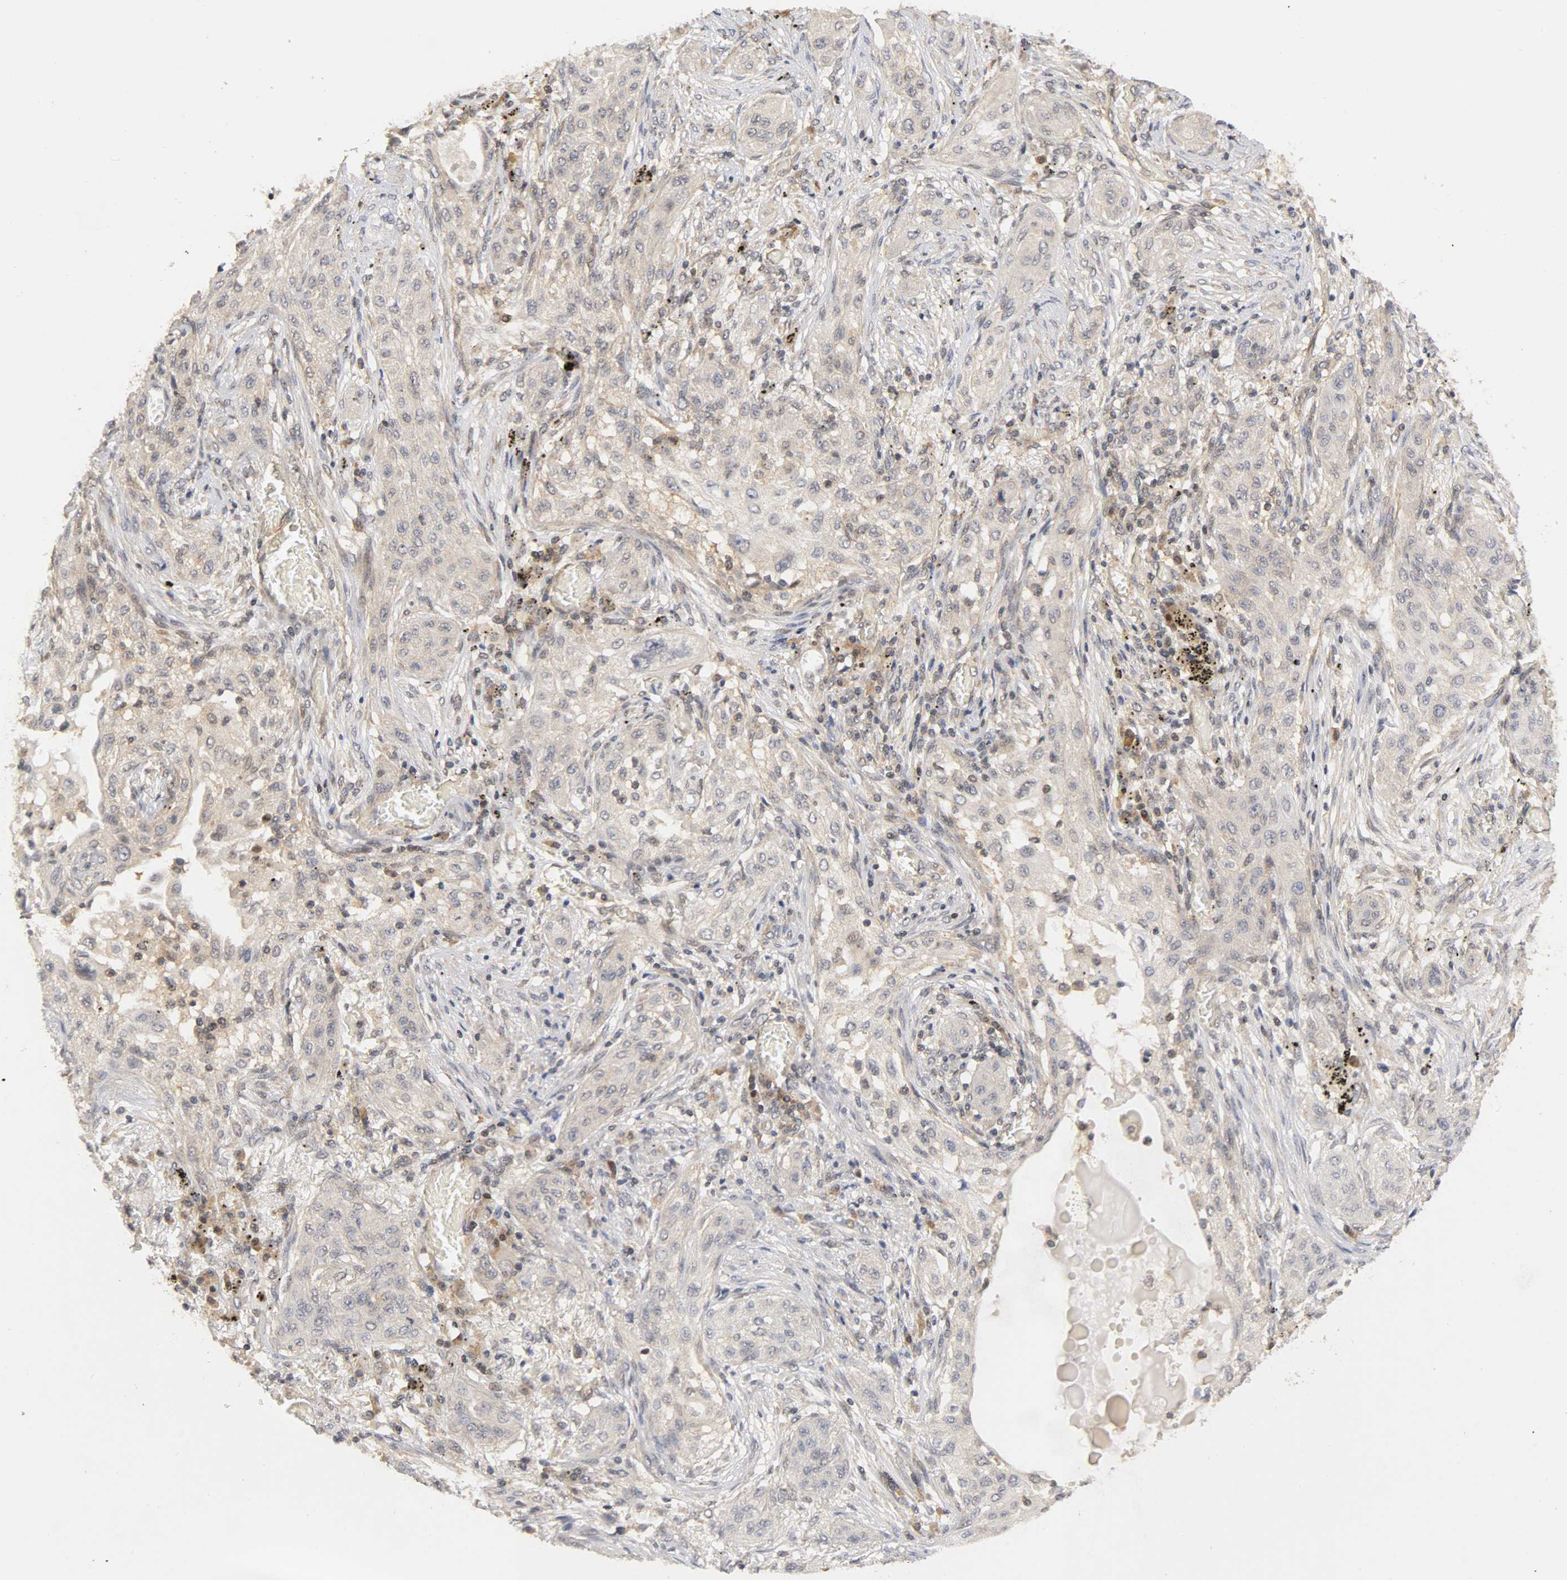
{"staining": {"intensity": "negative", "quantity": "none", "location": "none"}, "tissue": "lung cancer", "cell_type": "Tumor cells", "image_type": "cancer", "snomed": [{"axis": "morphology", "description": "Squamous cell carcinoma, NOS"}, {"axis": "topography", "description": "Lung"}], "caption": "Protein analysis of squamous cell carcinoma (lung) reveals no significant staining in tumor cells.", "gene": "UBE2M", "patient": {"sex": "female", "age": 47}}